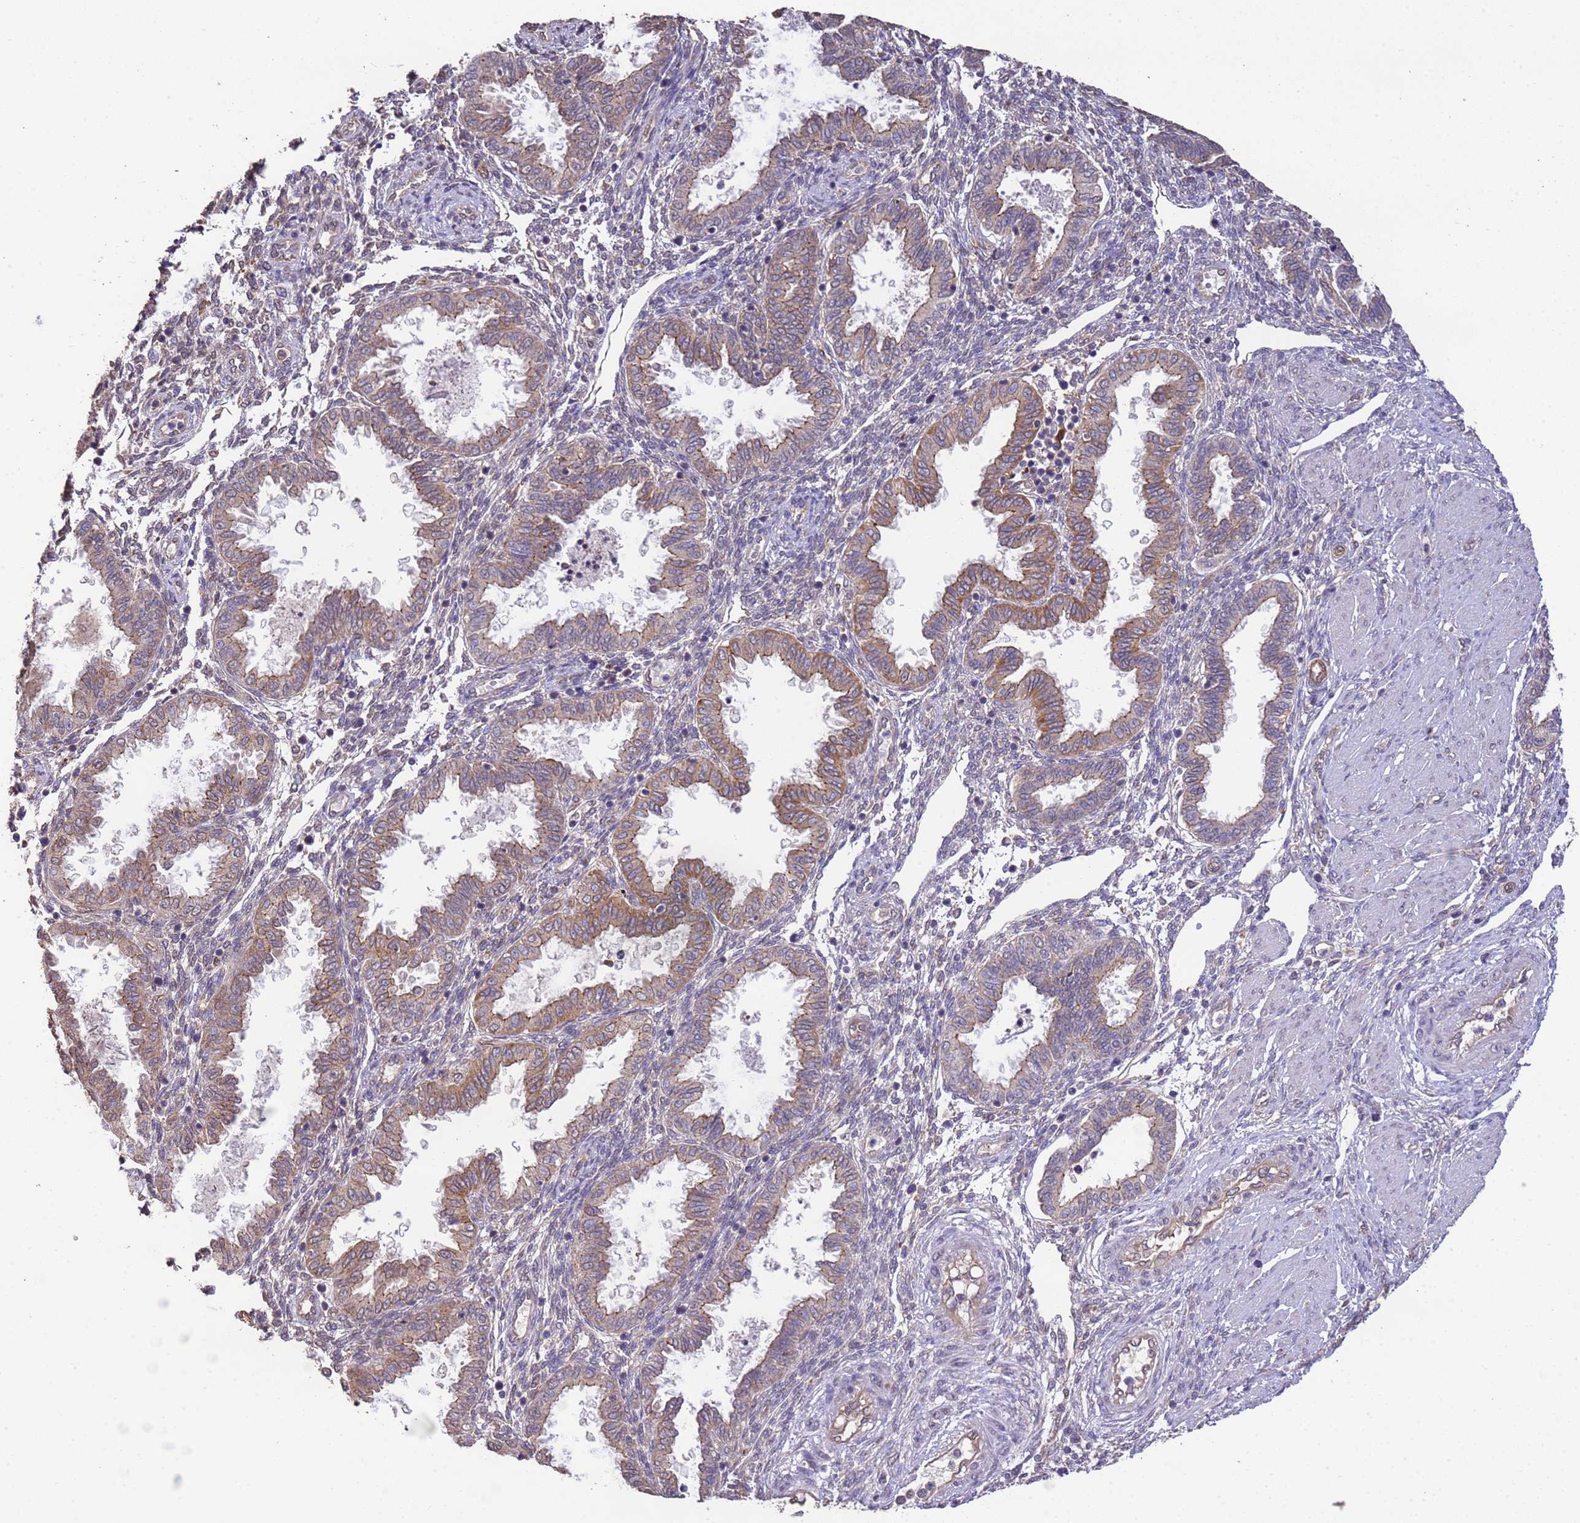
{"staining": {"intensity": "weak", "quantity": "<25%", "location": "cytoplasmic/membranous"}, "tissue": "endometrium", "cell_type": "Cells in endometrial stroma", "image_type": "normal", "snomed": [{"axis": "morphology", "description": "Normal tissue, NOS"}, {"axis": "topography", "description": "Endometrium"}], "caption": "Cells in endometrial stroma show no significant protein positivity in normal endometrium. Brightfield microscopy of immunohistochemistry (IHC) stained with DAB (brown) and hematoxylin (blue), captured at high magnification.", "gene": "NPHP1", "patient": {"sex": "female", "age": 33}}